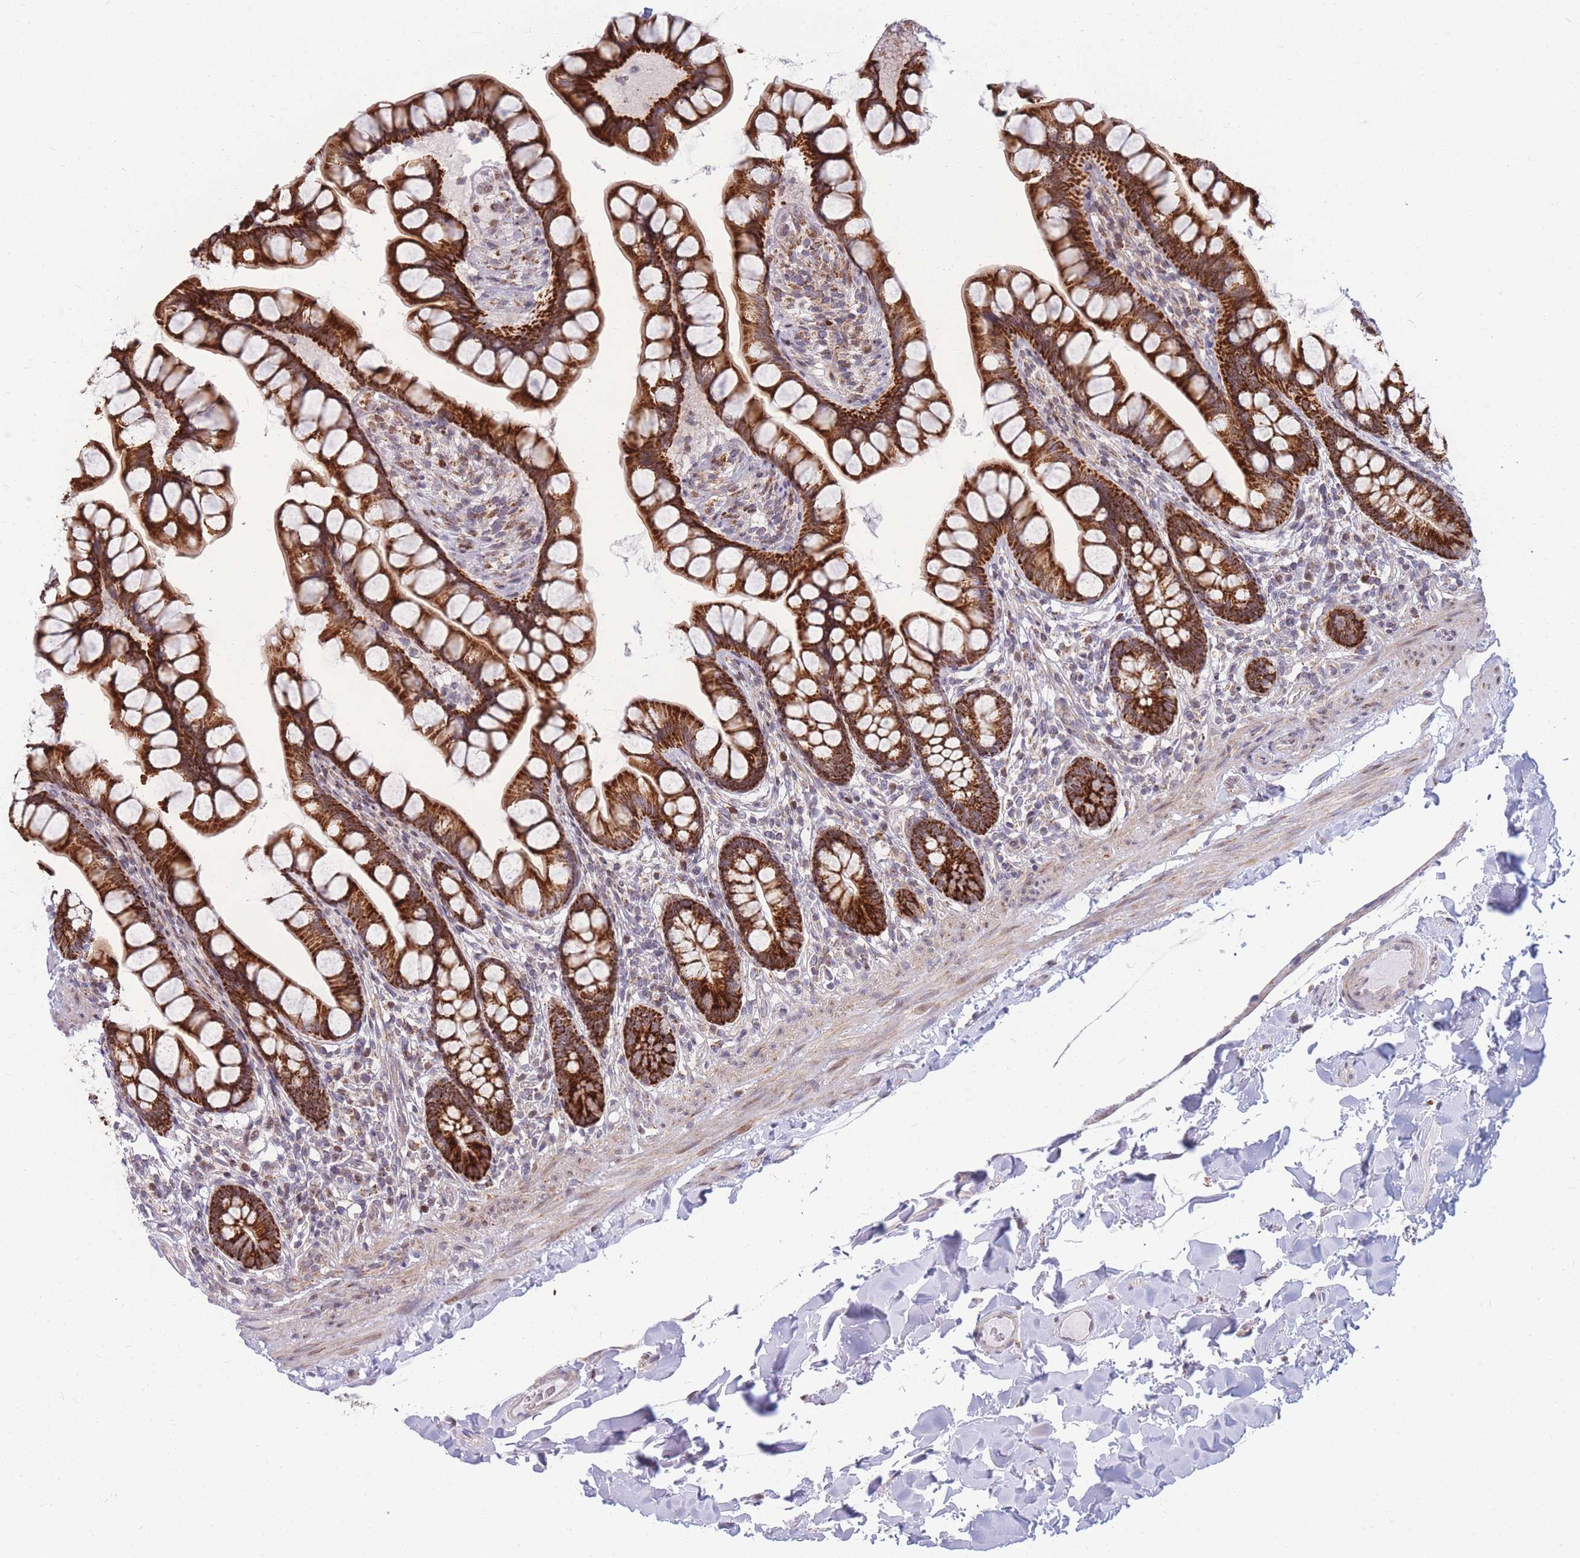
{"staining": {"intensity": "strong", "quantity": ">75%", "location": "cytoplasmic/membranous"}, "tissue": "small intestine", "cell_type": "Glandular cells", "image_type": "normal", "snomed": [{"axis": "morphology", "description": "Normal tissue, NOS"}, {"axis": "topography", "description": "Small intestine"}], "caption": "Unremarkable small intestine was stained to show a protein in brown. There is high levels of strong cytoplasmic/membranous positivity in about >75% of glandular cells. (DAB (3,3'-diaminobenzidine) = brown stain, brightfield microscopy at high magnification).", "gene": "HSPE1", "patient": {"sex": "male", "age": 70}}